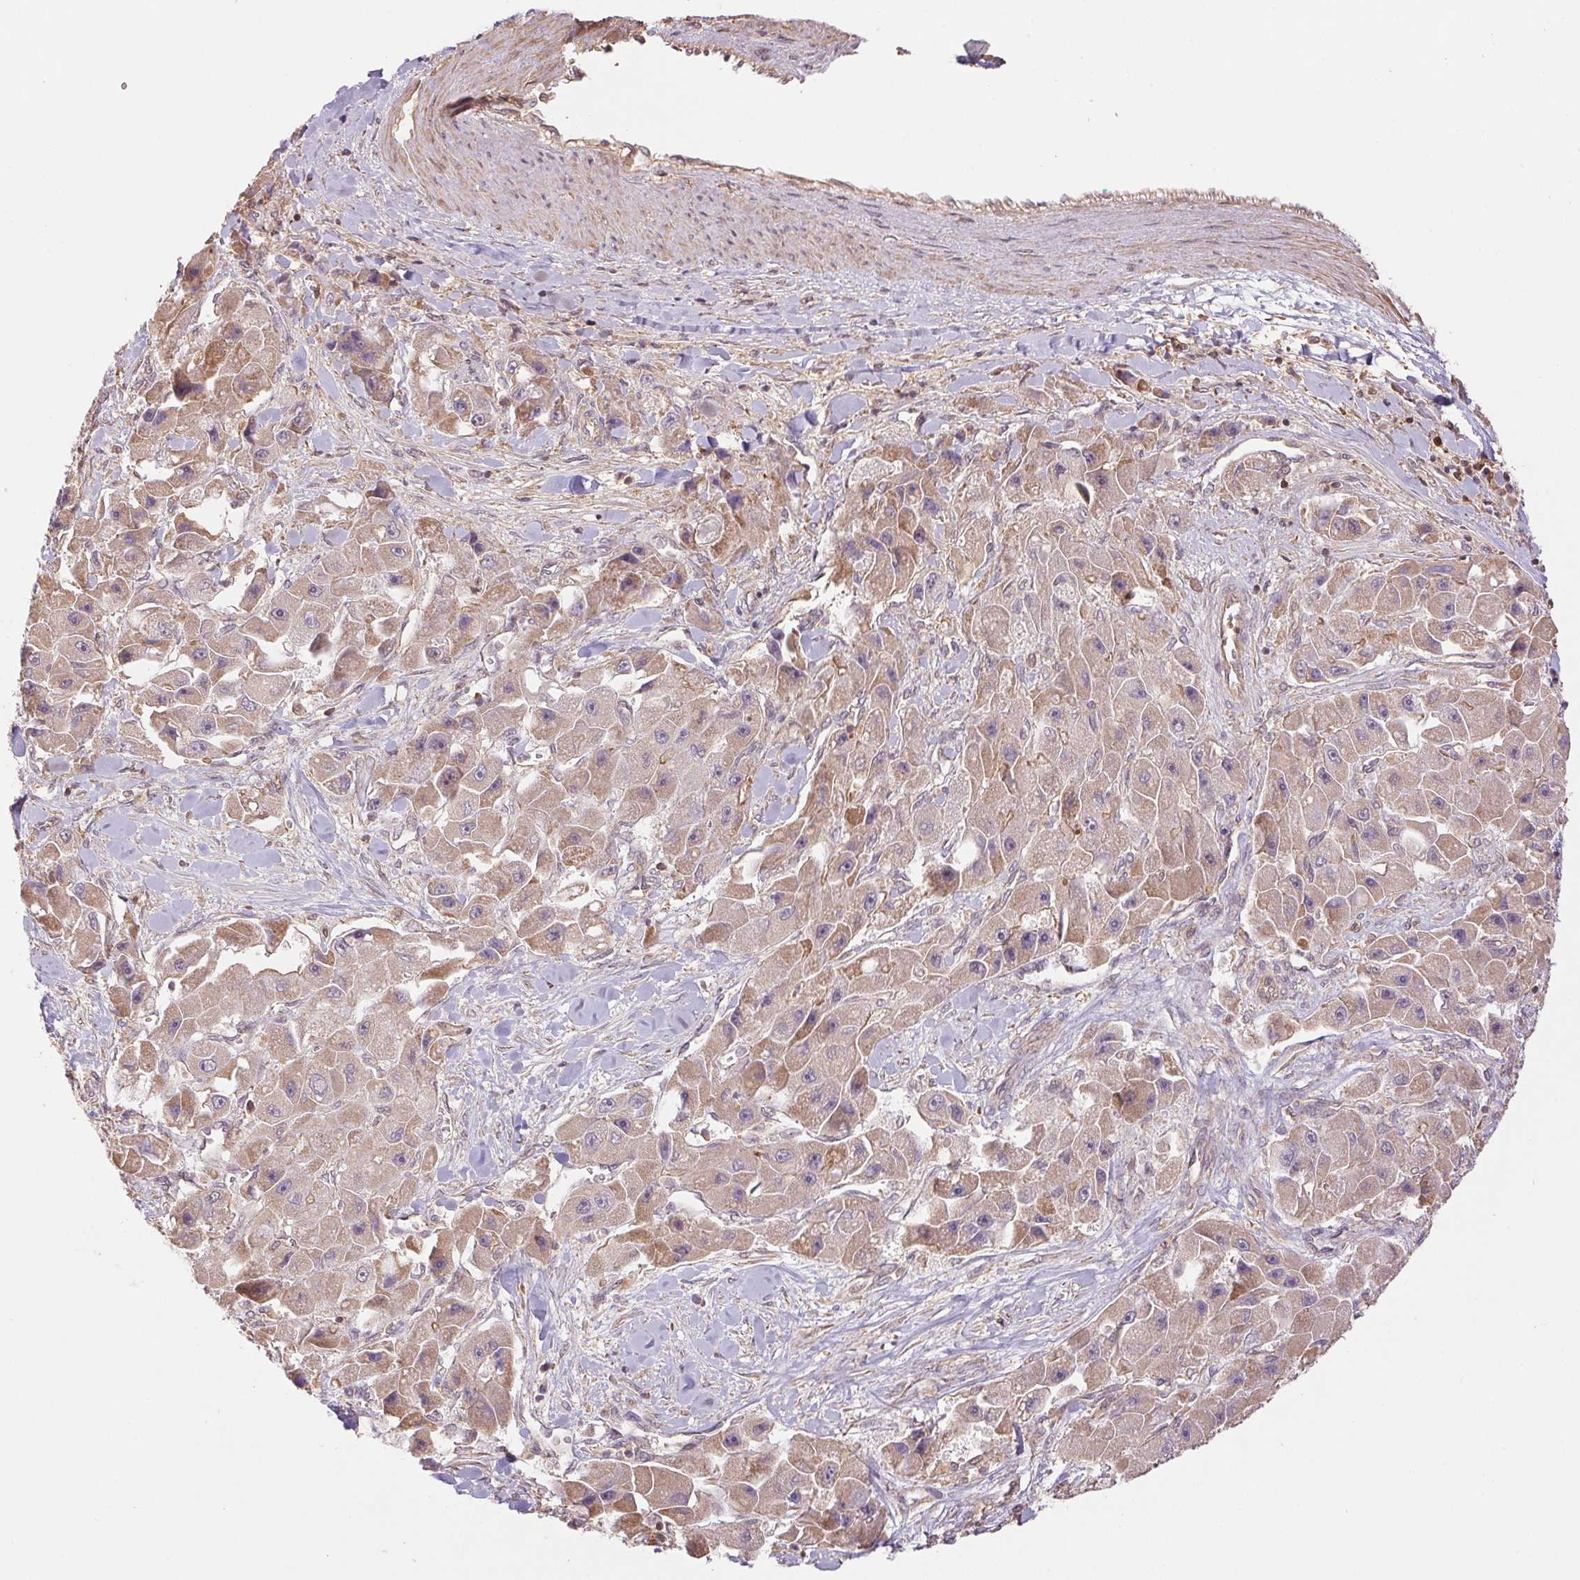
{"staining": {"intensity": "moderate", "quantity": ">75%", "location": "cytoplasmic/membranous"}, "tissue": "liver cancer", "cell_type": "Tumor cells", "image_type": "cancer", "snomed": [{"axis": "morphology", "description": "Carcinoma, Hepatocellular, NOS"}, {"axis": "topography", "description": "Liver"}], "caption": "Immunohistochemistry (IHC) (DAB (3,3'-diaminobenzidine)) staining of liver hepatocellular carcinoma displays moderate cytoplasmic/membranous protein staining in approximately >75% of tumor cells.", "gene": "TUBA3D", "patient": {"sex": "male", "age": 24}}